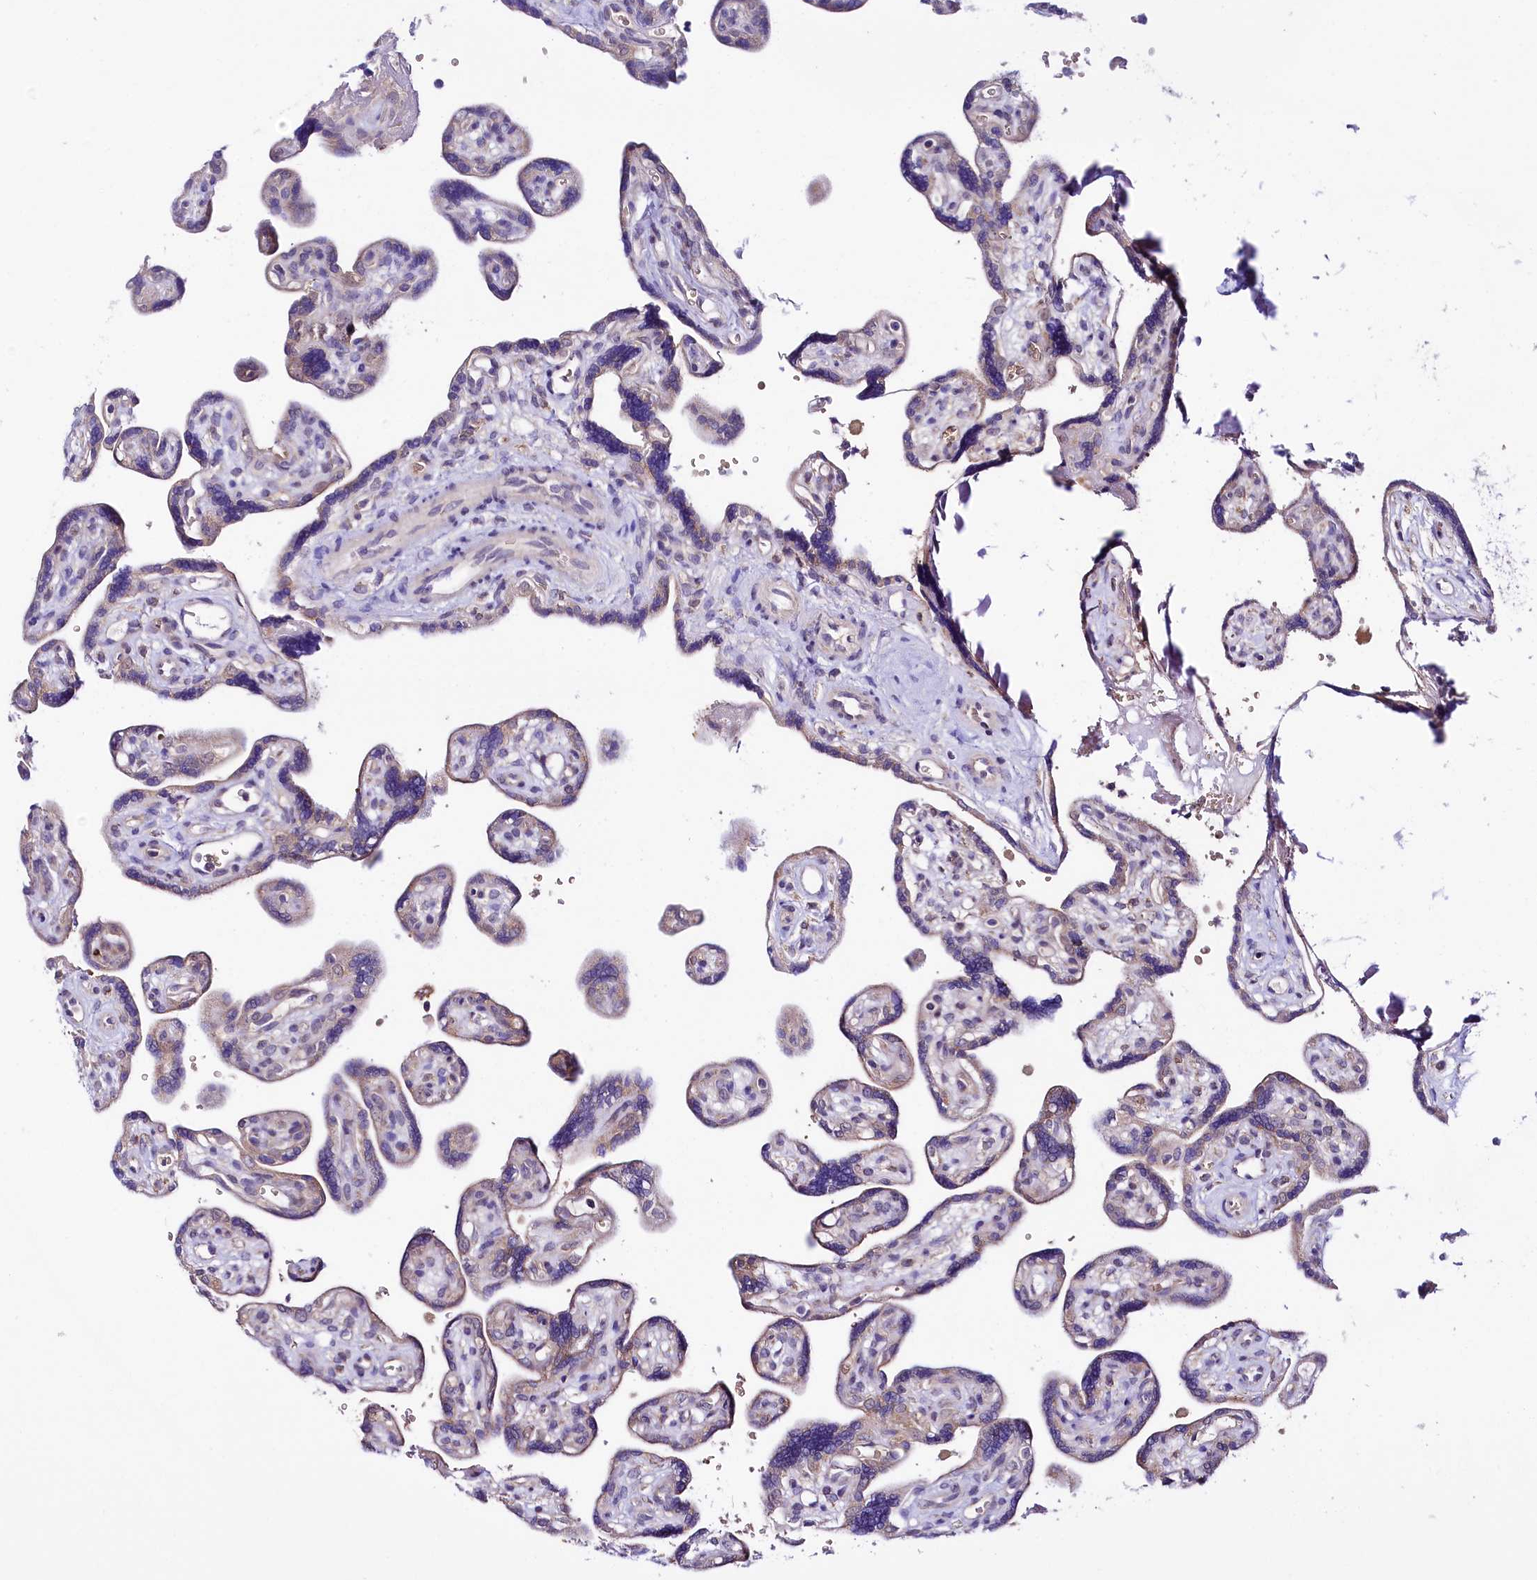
{"staining": {"intensity": "moderate", "quantity": "25%-75%", "location": "cytoplasmic/membranous"}, "tissue": "placenta", "cell_type": "Trophoblastic cells", "image_type": "normal", "snomed": [{"axis": "morphology", "description": "Normal tissue, NOS"}, {"axis": "topography", "description": "Placenta"}], "caption": "DAB immunohistochemical staining of unremarkable human placenta exhibits moderate cytoplasmic/membranous protein positivity in approximately 25%-75% of trophoblastic cells. (brown staining indicates protein expression, while blue staining denotes nuclei).", "gene": "CEP295", "patient": {"sex": "female", "age": 39}}